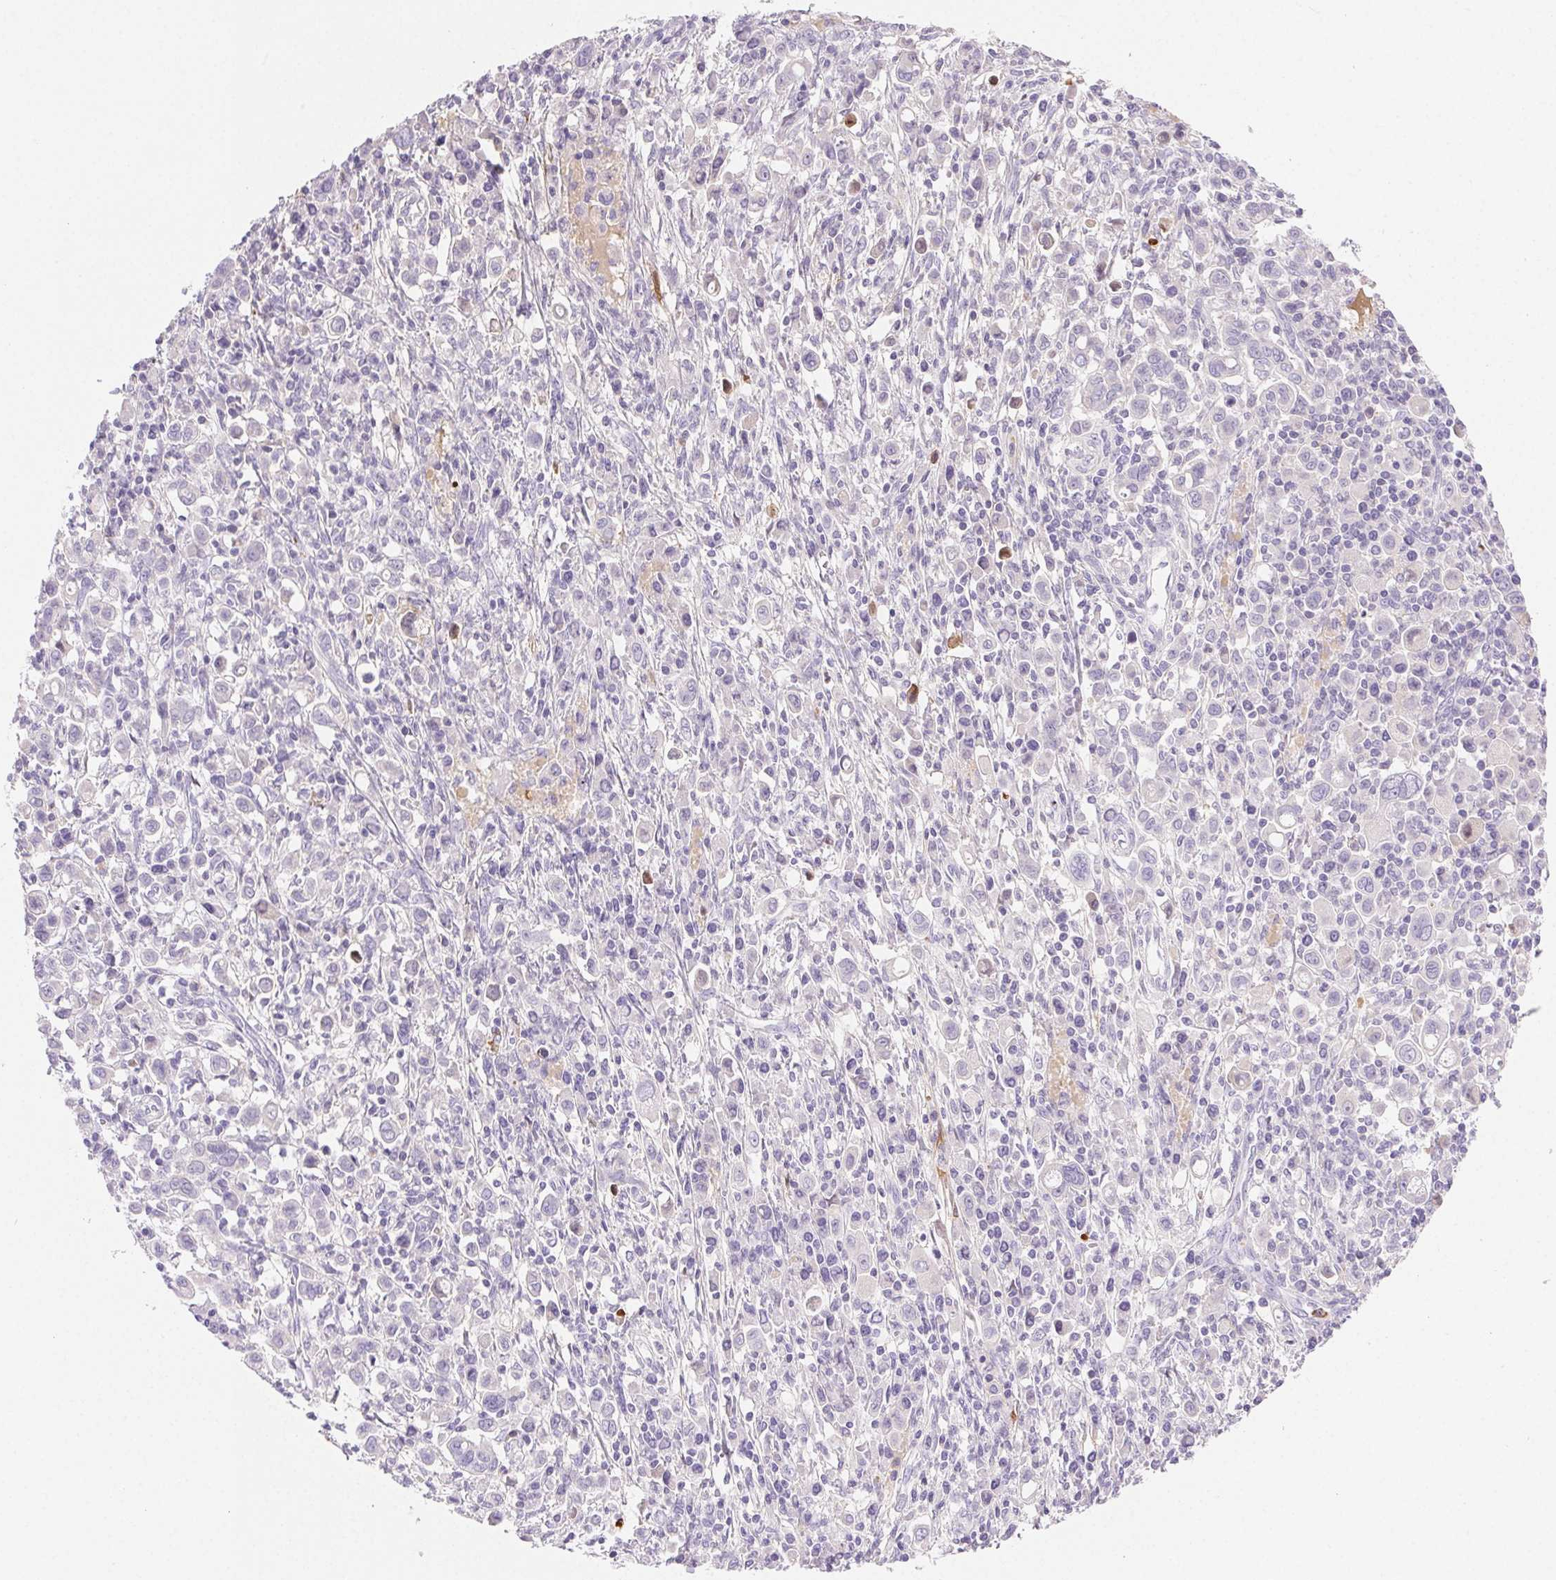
{"staining": {"intensity": "negative", "quantity": "none", "location": "none"}, "tissue": "stomach cancer", "cell_type": "Tumor cells", "image_type": "cancer", "snomed": [{"axis": "morphology", "description": "Adenocarcinoma, NOS"}, {"axis": "topography", "description": "Stomach, upper"}], "caption": "The immunohistochemistry (IHC) image has no significant positivity in tumor cells of stomach cancer (adenocarcinoma) tissue. The staining is performed using DAB brown chromogen with nuclei counter-stained in using hematoxylin.", "gene": "FGA", "patient": {"sex": "male", "age": 75}}